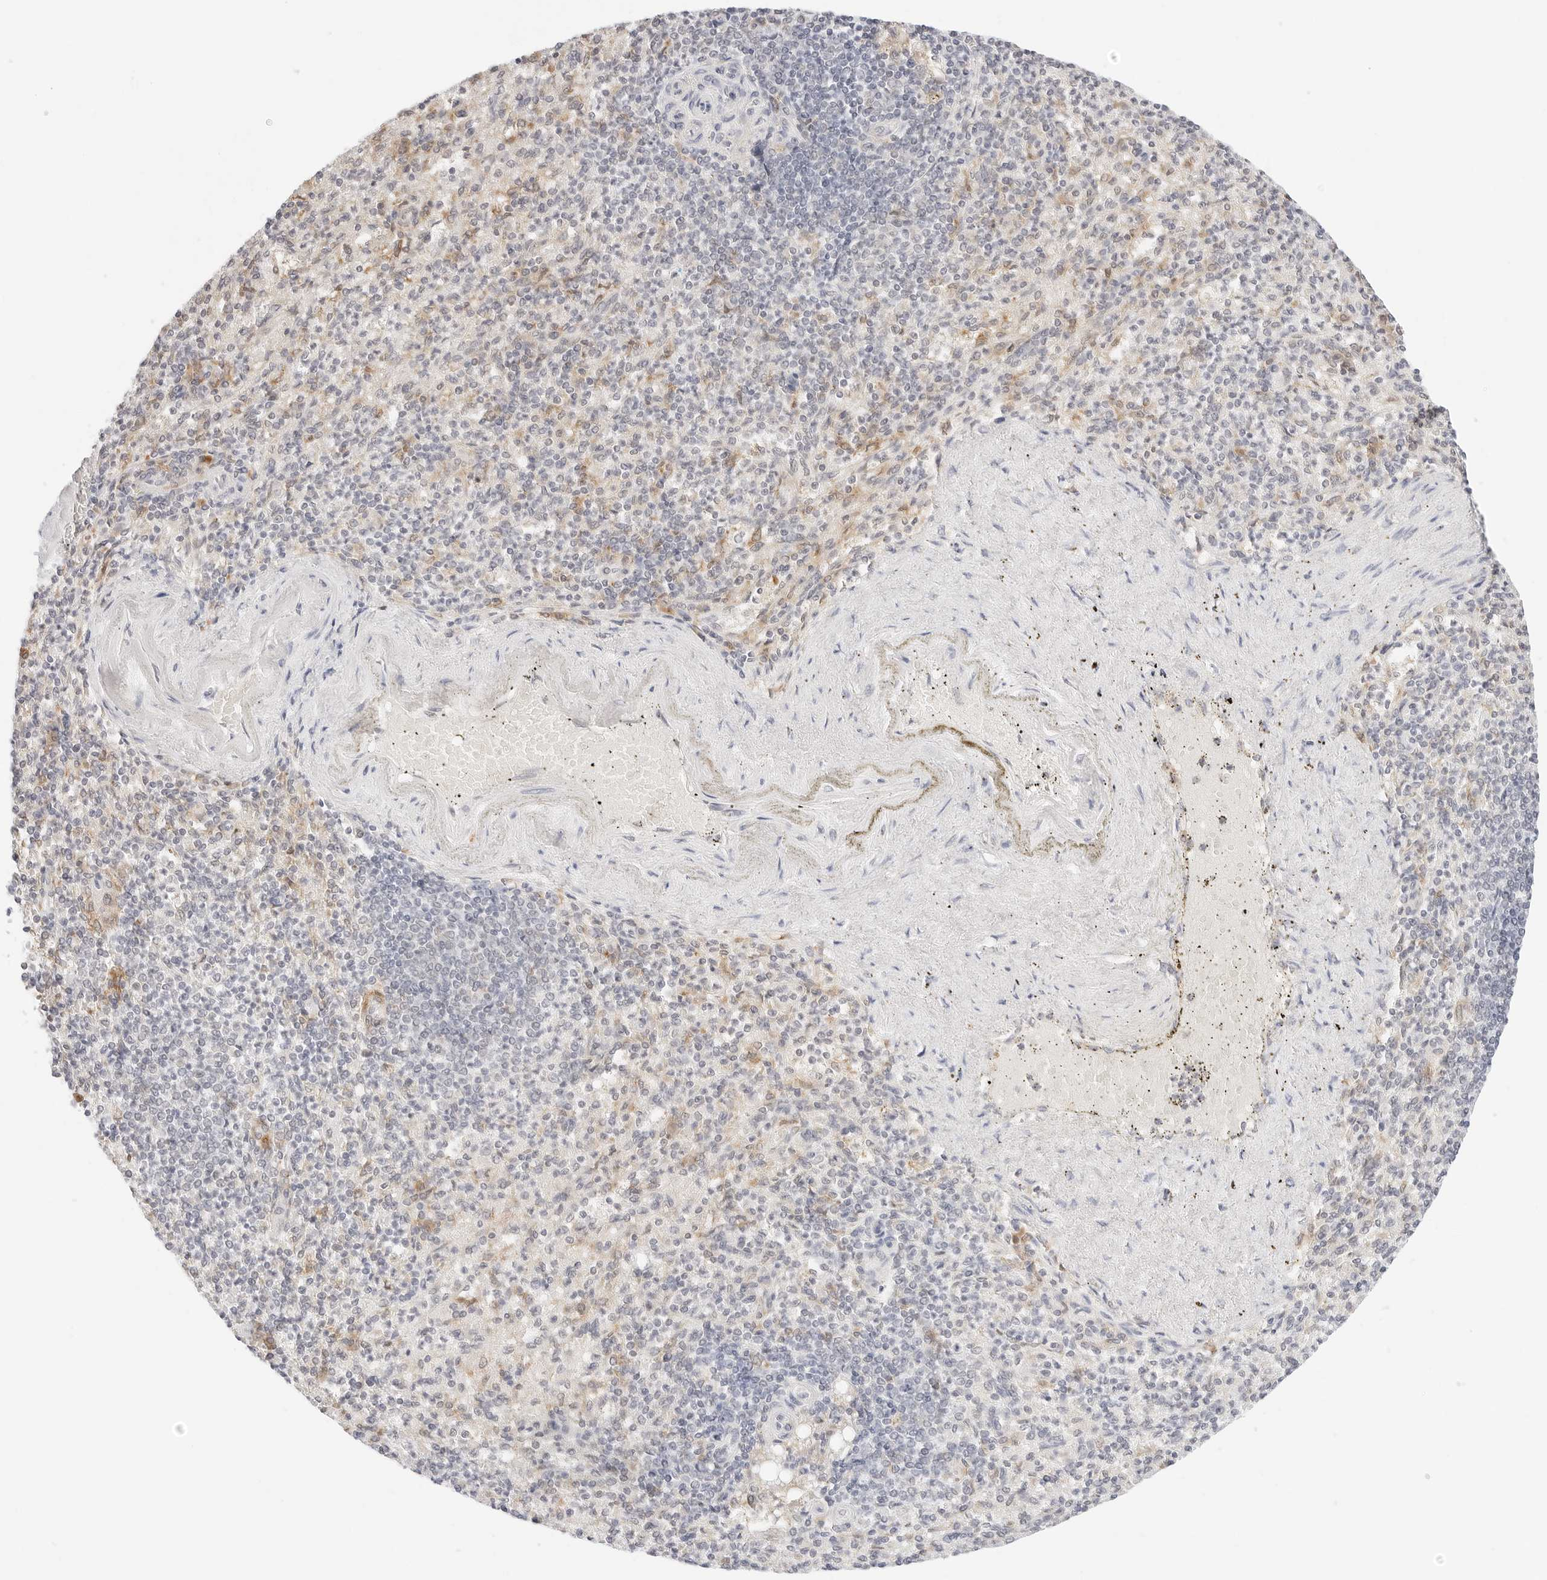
{"staining": {"intensity": "weak", "quantity": "25%-75%", "location": "cytoplasmic/membranous"}, "tissue": "spleen", "cell_type": "Cells in red pulp", "image_type": "normal", "snomed": [{"axis": "morphology", "description": "Normal tissue, NOS"}, {"axis": "topography", "description": "Spleen"}], "caption": "Immunohistochemical staining of benign human spleen reveals weak cytoplasmic/membranous protein expression in approximately 25%-75% of cells in red pulp.", "gene": "ERO1B", "patient": {"sex": "female", "age": 74}}